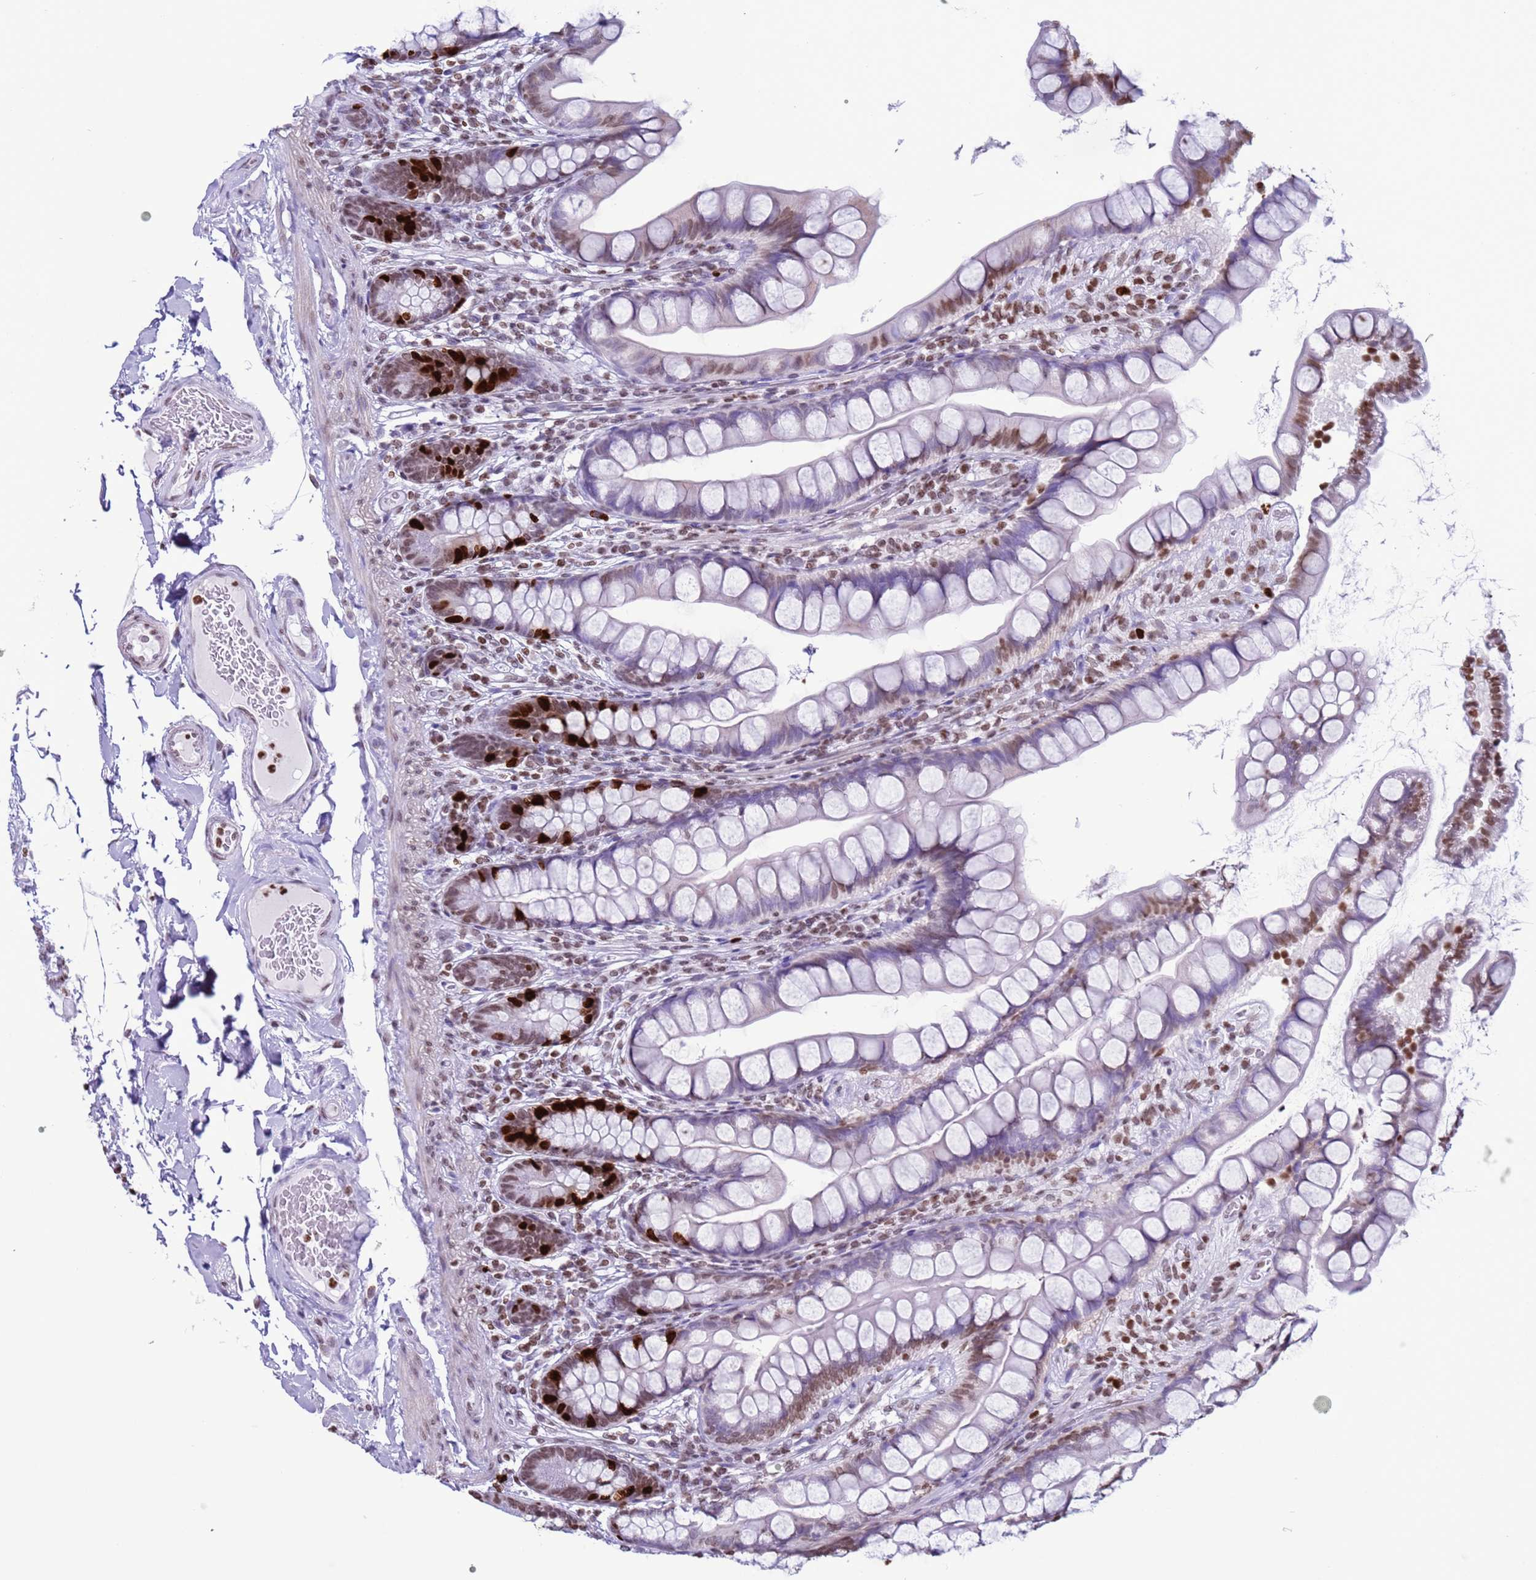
{"staining": {"intensity": "strong", "quantity": "25%-75%", "location": "nuclear"}, "tissue": "small intestine", "cell_type": "Glandular cells", "image_type": "normal", "snomed": [{"axis": "morphology", "description": "Normal tissue, NOS"}, {"axis": "topography", "description": "Small intestine"}], "caption": "Unremarkable small intestine demonstrates strong nuclear positivity in about 25%-75% of glandular cells, visualized by immunohistochemistry. The staining is performed using DAB (3,3'-diaminobenzidine) brown chromogen to label protein expression. The nuclei are counter-stained blue using hematoxylin.", "gene": "H4C11", "patient": {"sex": "male", "age": 70}}